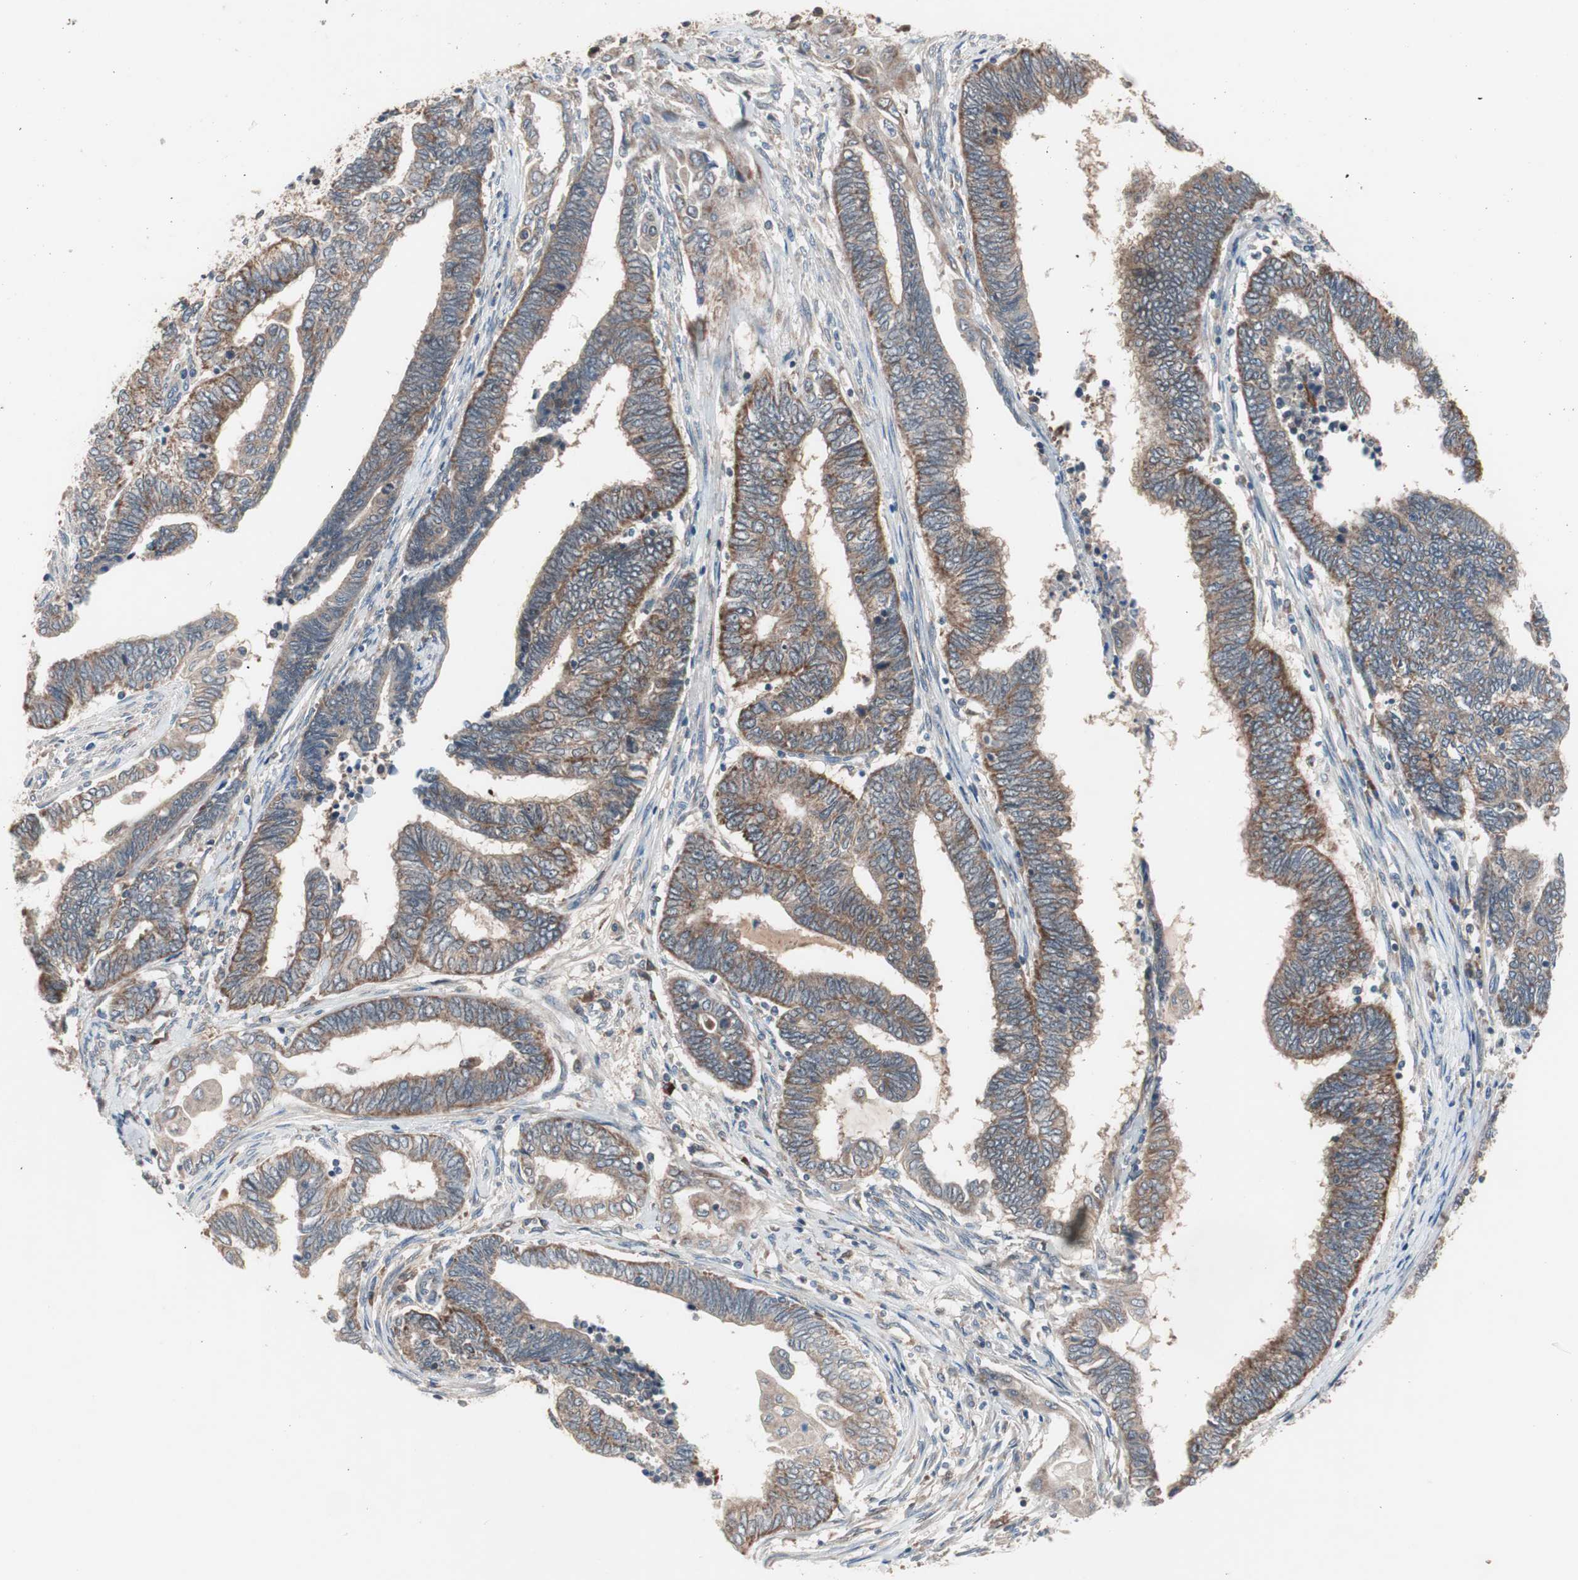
{"staining": {"intensity": "strong", "quantity": ">75%", "location": "cytoplasmic/membranous"}, "tissue": "endometrial cancer", "cell_type": "Tumor cells", "image_type": "cancer", "snomed": [{"axis": "morphology", "description": "Adenocarcinoma, NOS"}, {"axis": "topography", "description": "Uterus"}, {"axis": "topography", "description": "Endometrium"}], "caption": "Strong cytoplasmic/membranous expression is present in about >75% of tumor cells in adenocarcinoma (endometrial).", "gene": "HMBS", "patient": {"sex": "female", "age": 70}}